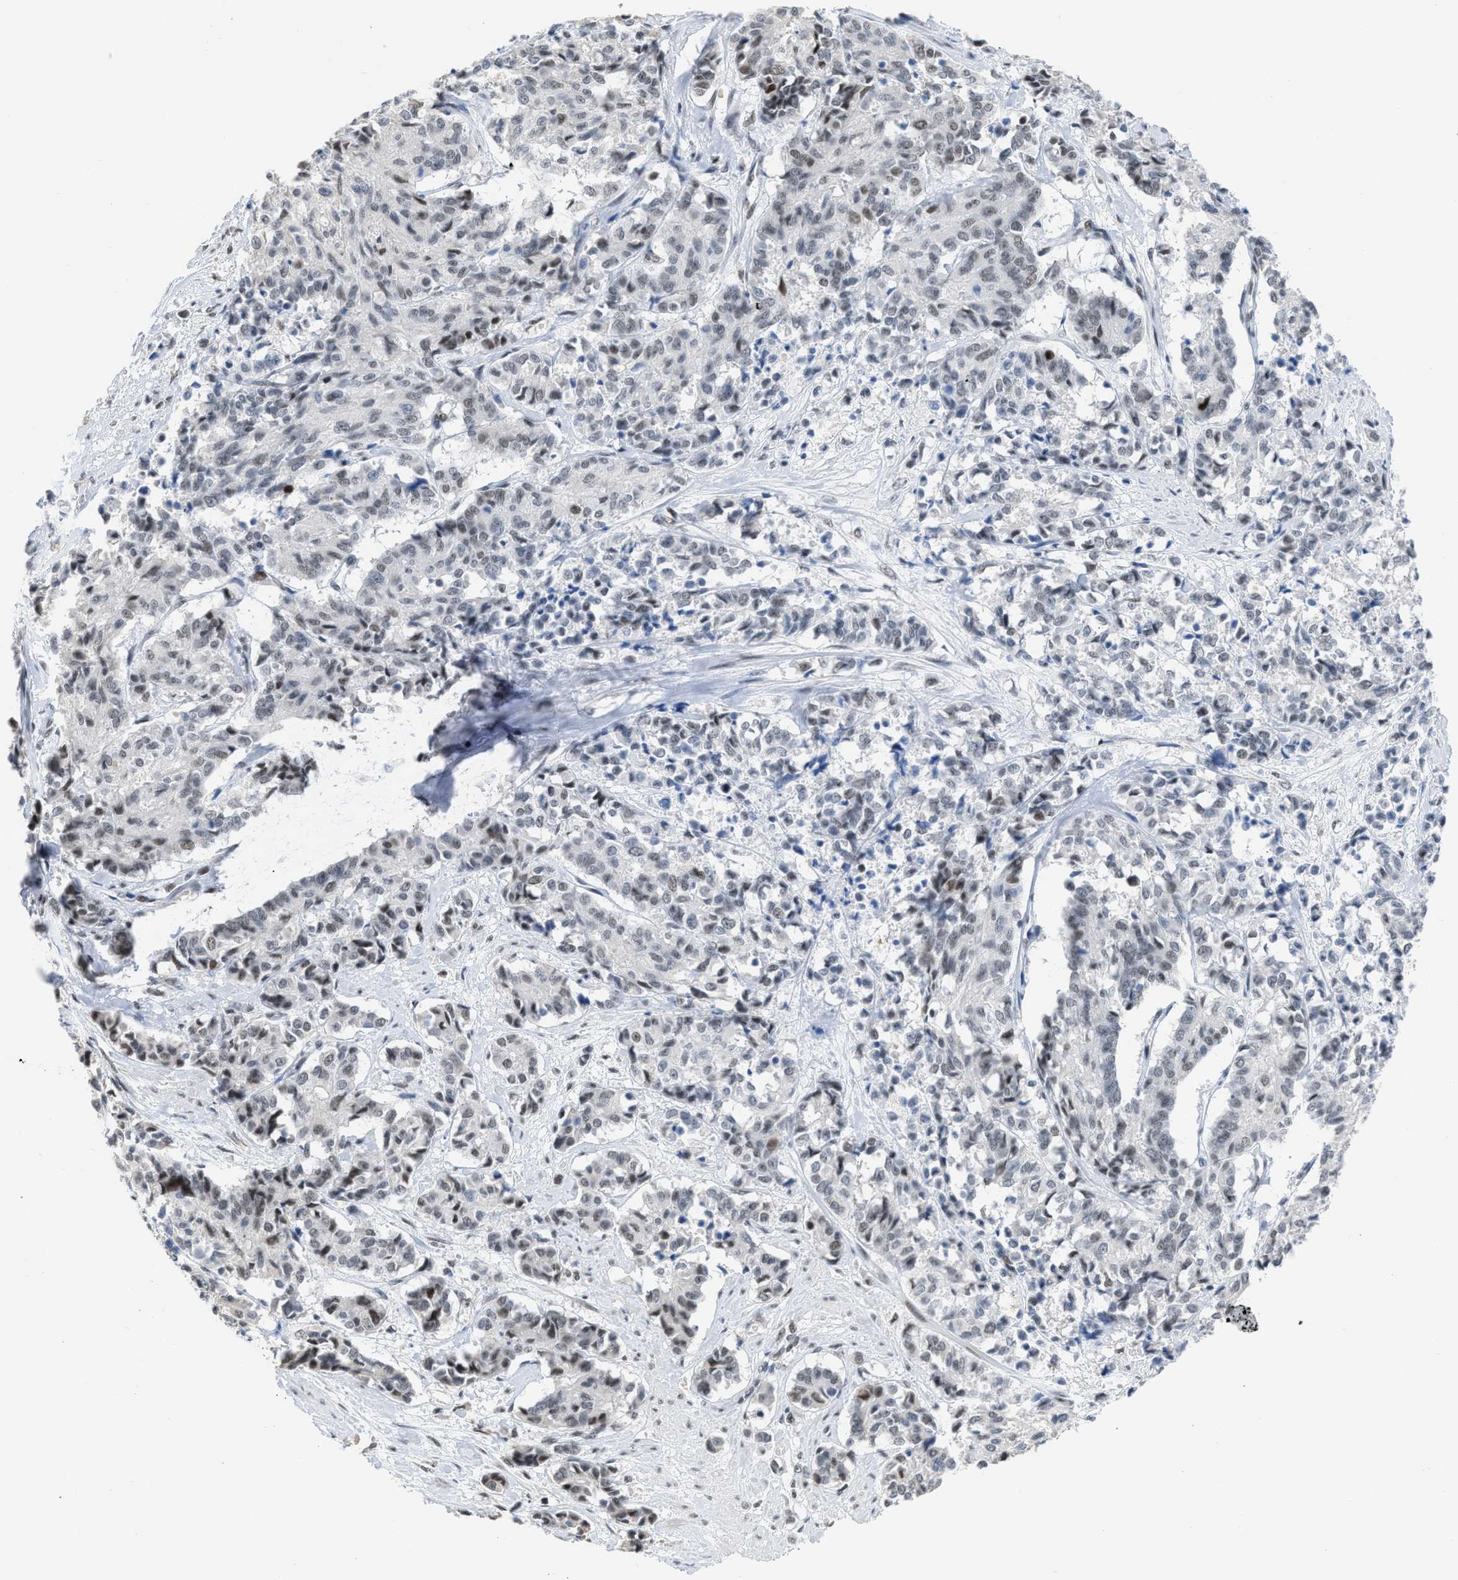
{"staining": {"intensity": "weak", "quantity": "<25%", "location": "nuclear"}, "tissue": "cervical cancer", "cell_type": "Tumor cells", "image_type": "cancer", "snomed": [{"axis": "morphology", "description": "Squamous cell carcinoma, NOS"}, {"axis": "topography", "description": "Cervix"}], "caption": "High magnification brightfield microscopy of squamous cell carcinoma (cervical) stained with DAB (brown) and counterstained with hematoxylin (blue): tumor cells show no significant expression. The staining is performed using DAB brown chromogen with nuclei counter-stained in using hematoxylin.", "gene": "TERF2IP", "patient": {"sex": "female", "age": 35}}